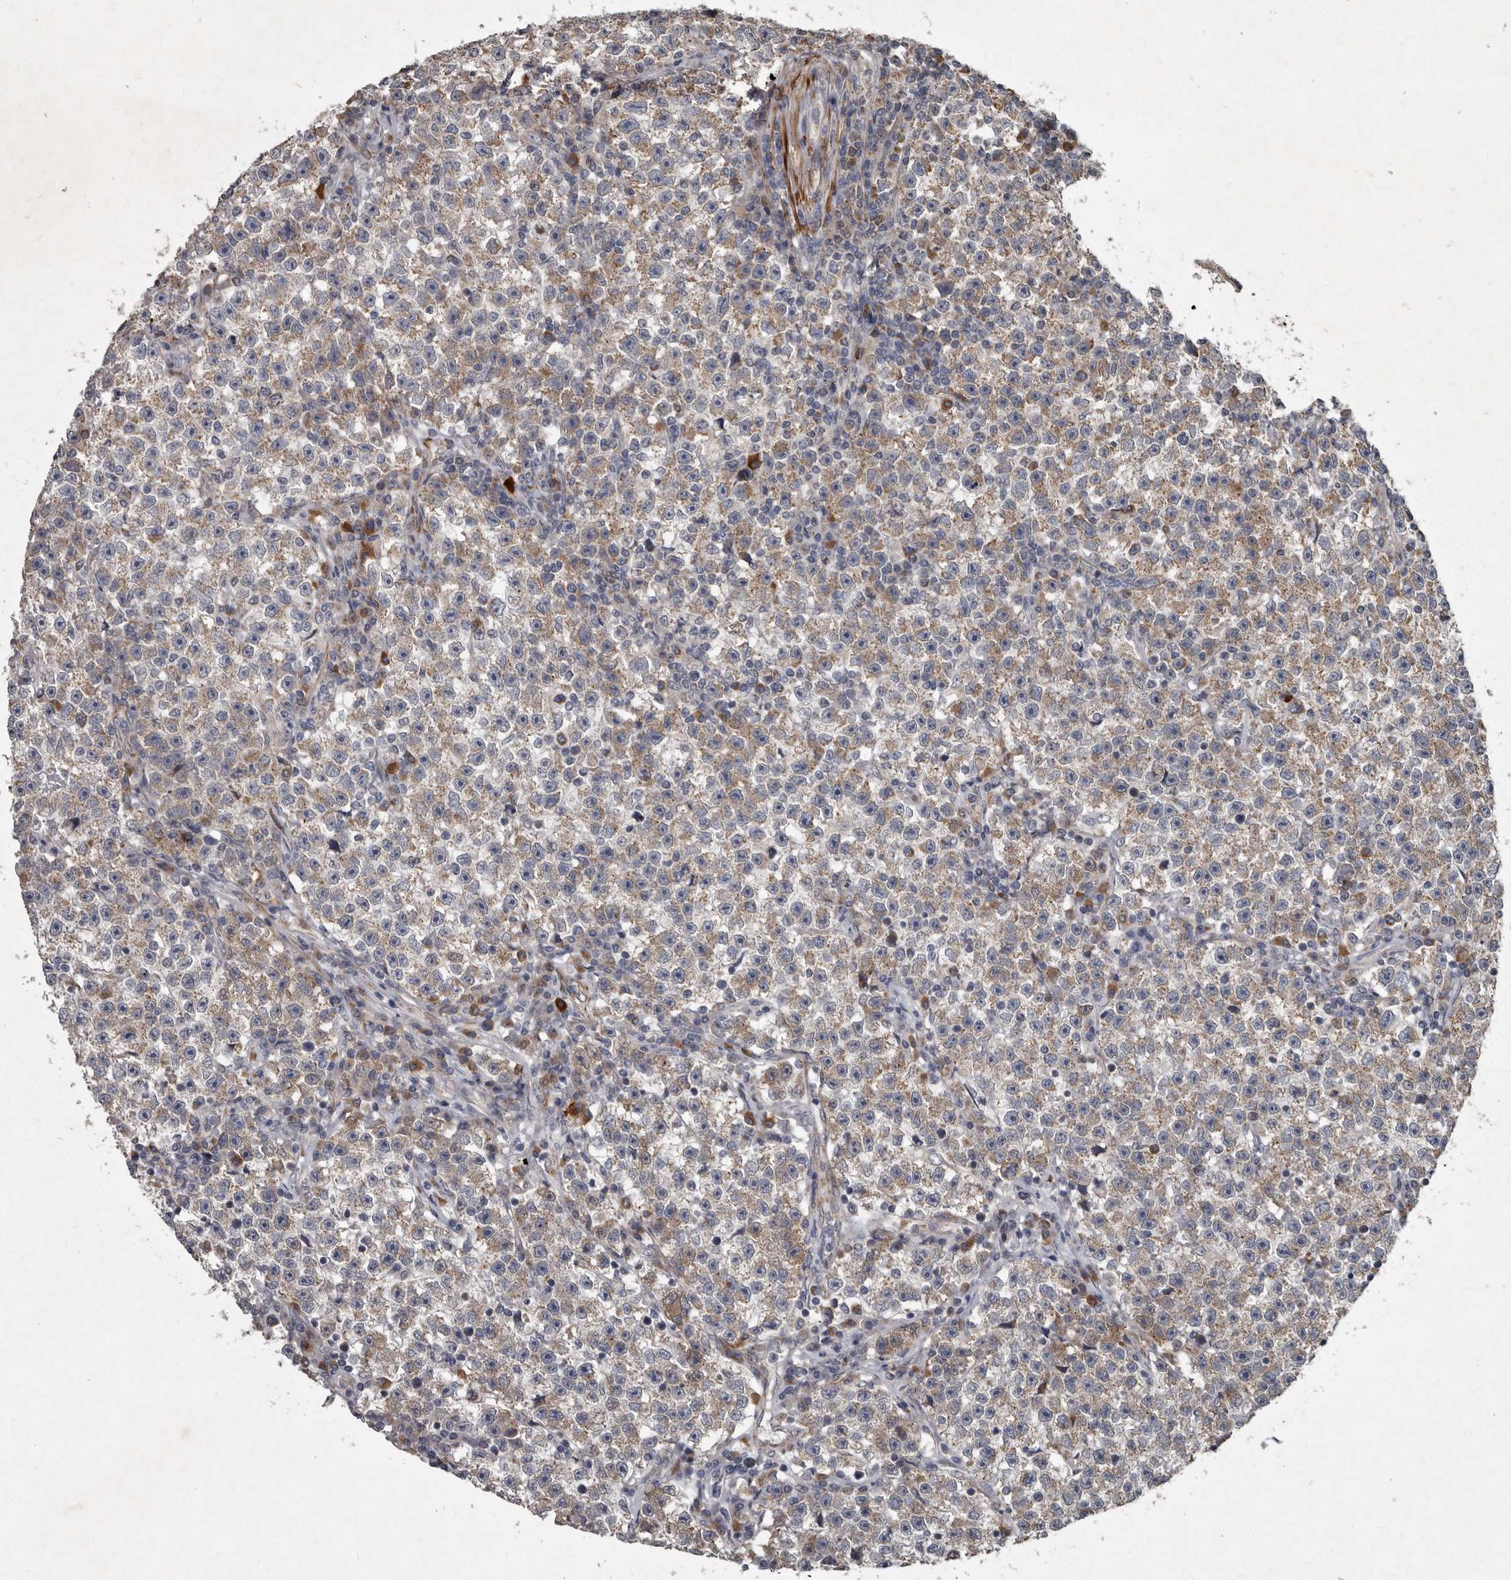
{"staining": {"intensity": "weak", "quantity": ">75%", "location": "cytoplasmic/membranous"}, "tissue": "testis cancer", "cell_type": "Tumor cells", "image_type": "cancer", "snomed": [{"axis": "morphology", "description": "Seminoma, NOS"}, {"axis": "topography", "description": "Testis"}], "caption": "There is low levels of weak cytoplasmic/membranous expression in tumor cells of seminoma (testis), as demonstrated by immunohistochemical staining (brown color).", "gene": "MRPS15", "patient": {"sex": "male", "age": 22}}